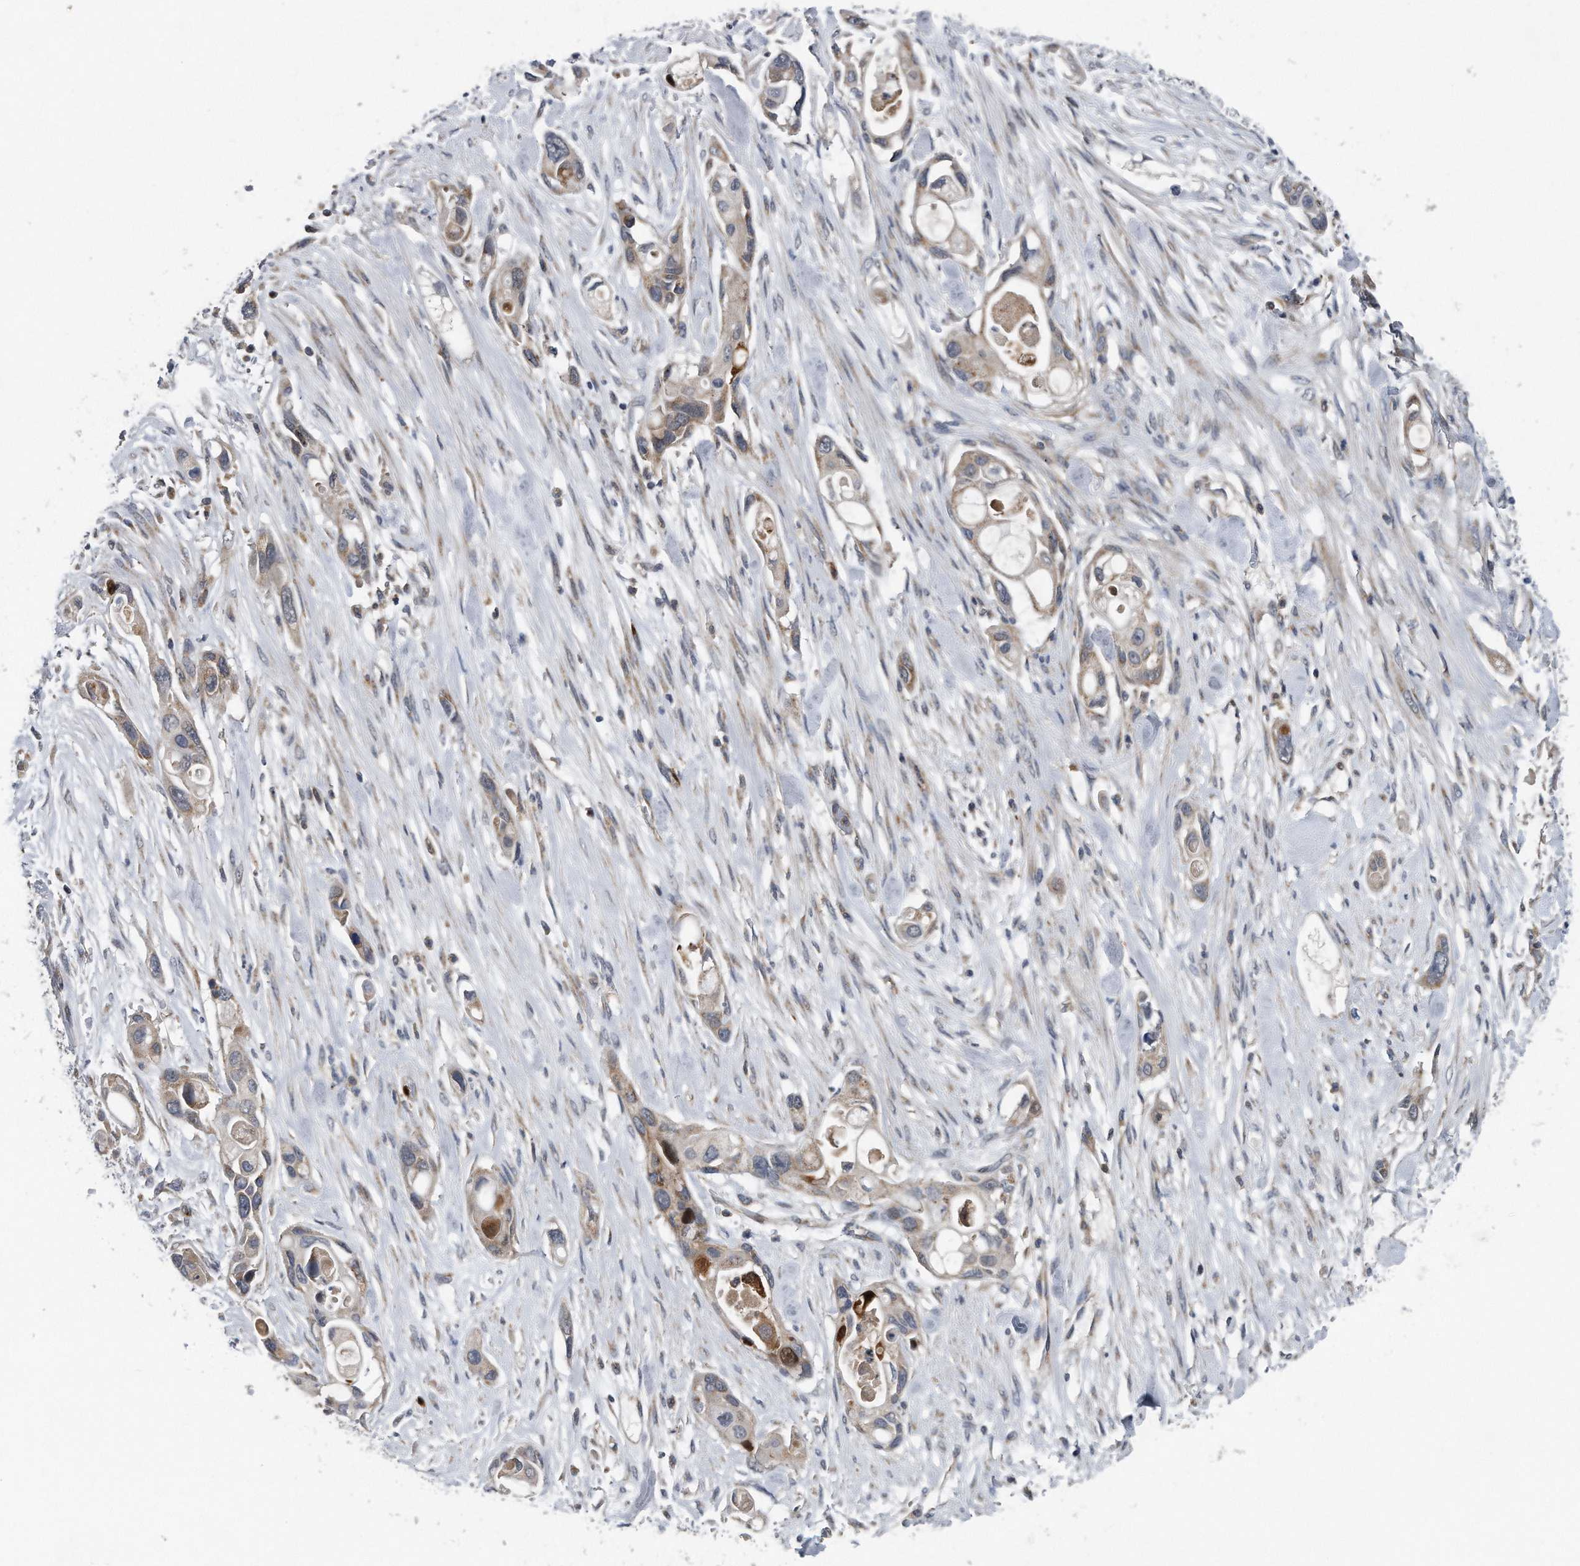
{"staining": {"intensity": "weak", "quantity": "25%-75%", "location": "cytoplasmic/membranous"}, "tissue": "pancreatic cancer", "cell_type": "Tumor cells", "image_type": "cancer", "snomed": [{"axis": "morphology", "description": "Adenocarcinoma, NOS"}, {"axis": "topography", "description": "Pancreas"}], "caption": "Weak cytoplasmic/membranous protein expression is present in approximately 25%-75% of tumor cells in pancreatic adenocarcinoma.", "gene": "LYRM4", "patient": {"sex": "female", "age": 60}}